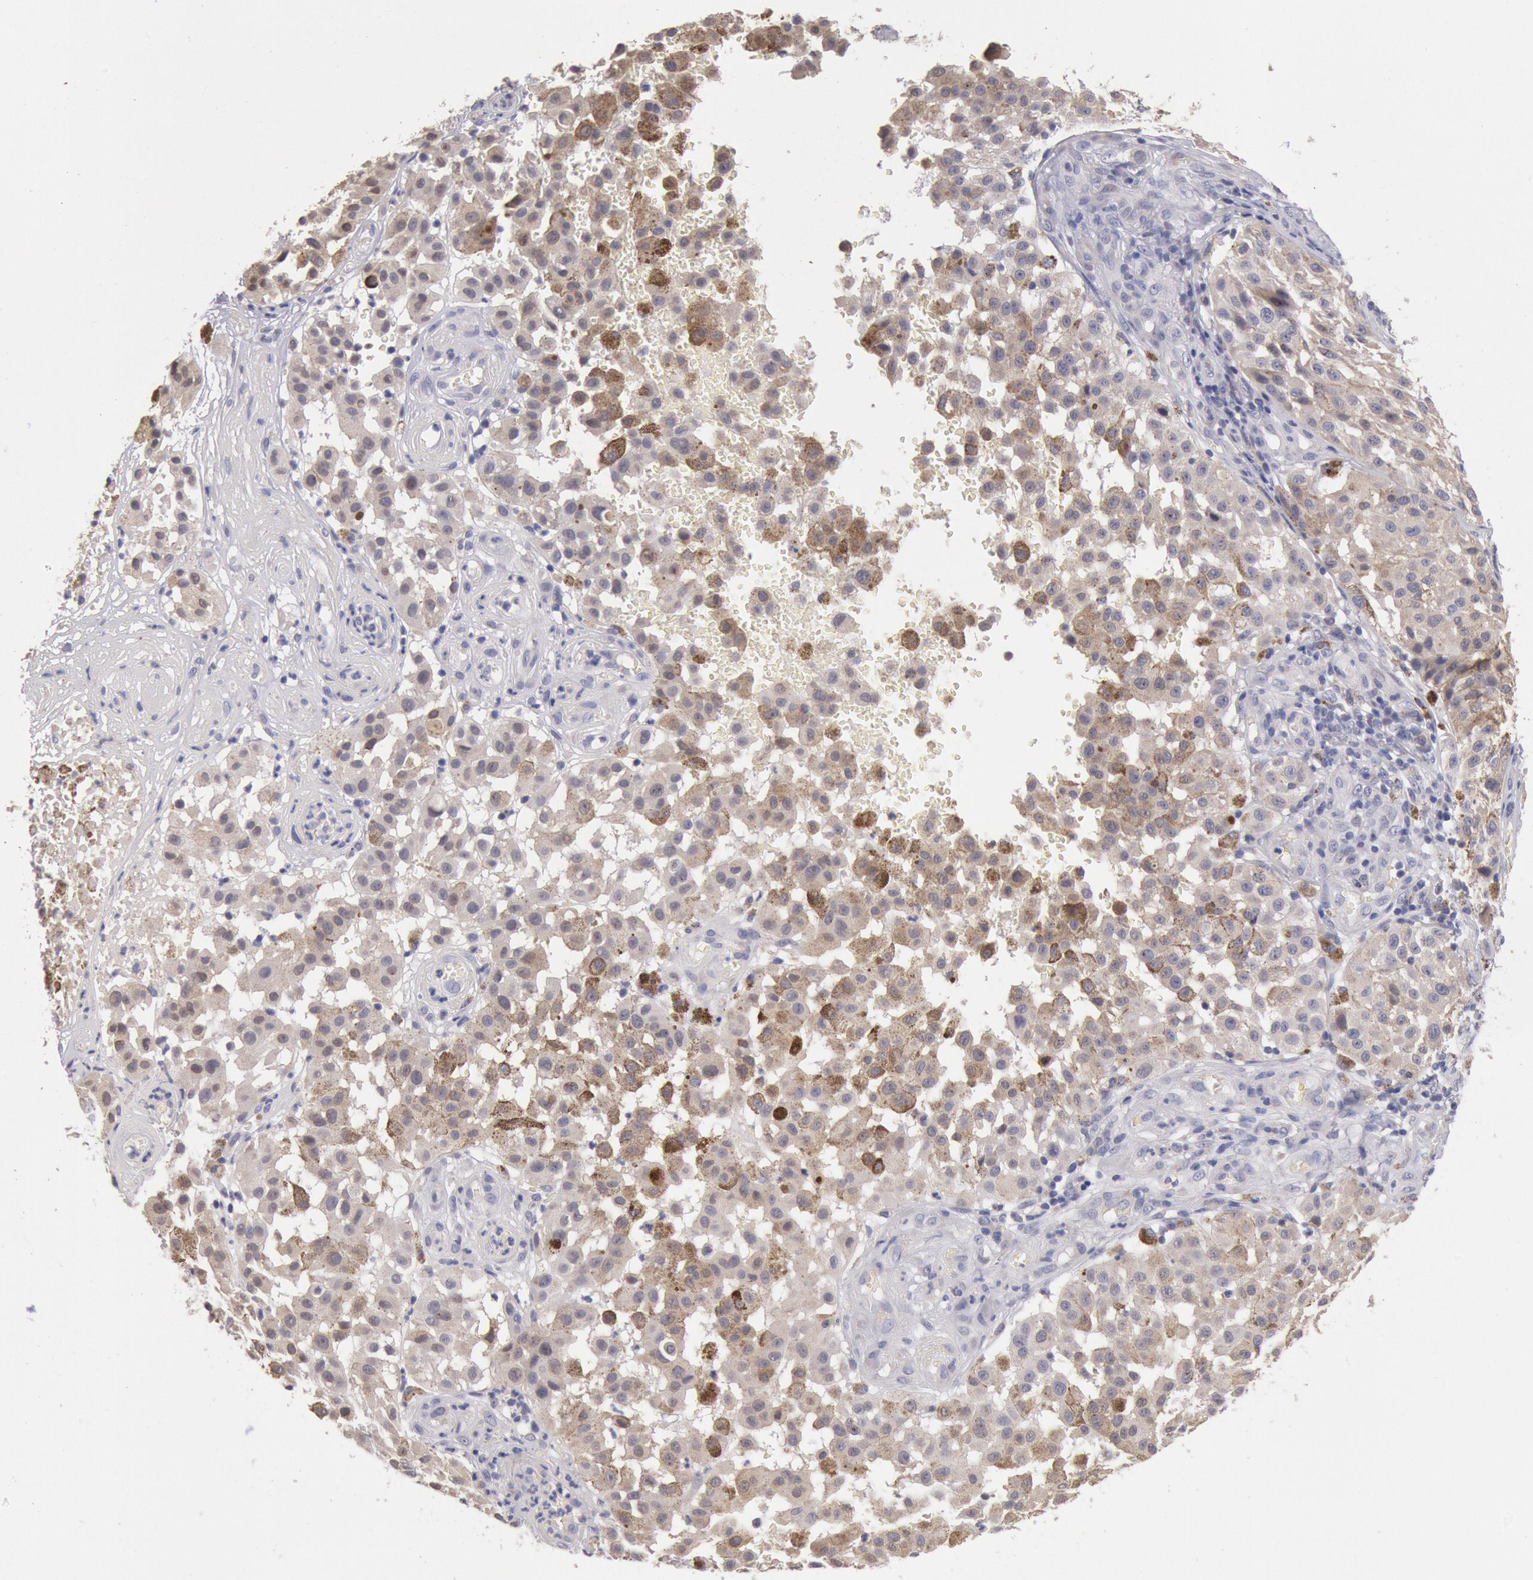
{"staining": {"intensity": "weak", "quantity": ">75%", "location": "cytoplasmic/membranous"}, "tissue": "melanoma", "cell_type": "Tumor cells", "image_type": "cancer", "snomed": [{"axis": "morphology", "description": "Malignant melanoma, NOS"}, {"axis": "topography", "description": "Skin"}], "caption": "Melanoma was stained to show a protein in brown. There is low levels of weak cytoplasmic/membranous staining in approximately >75% of tumor cells.", "gene": "GAL3ST1", "patient": {"sex": "female", "age": 64}}